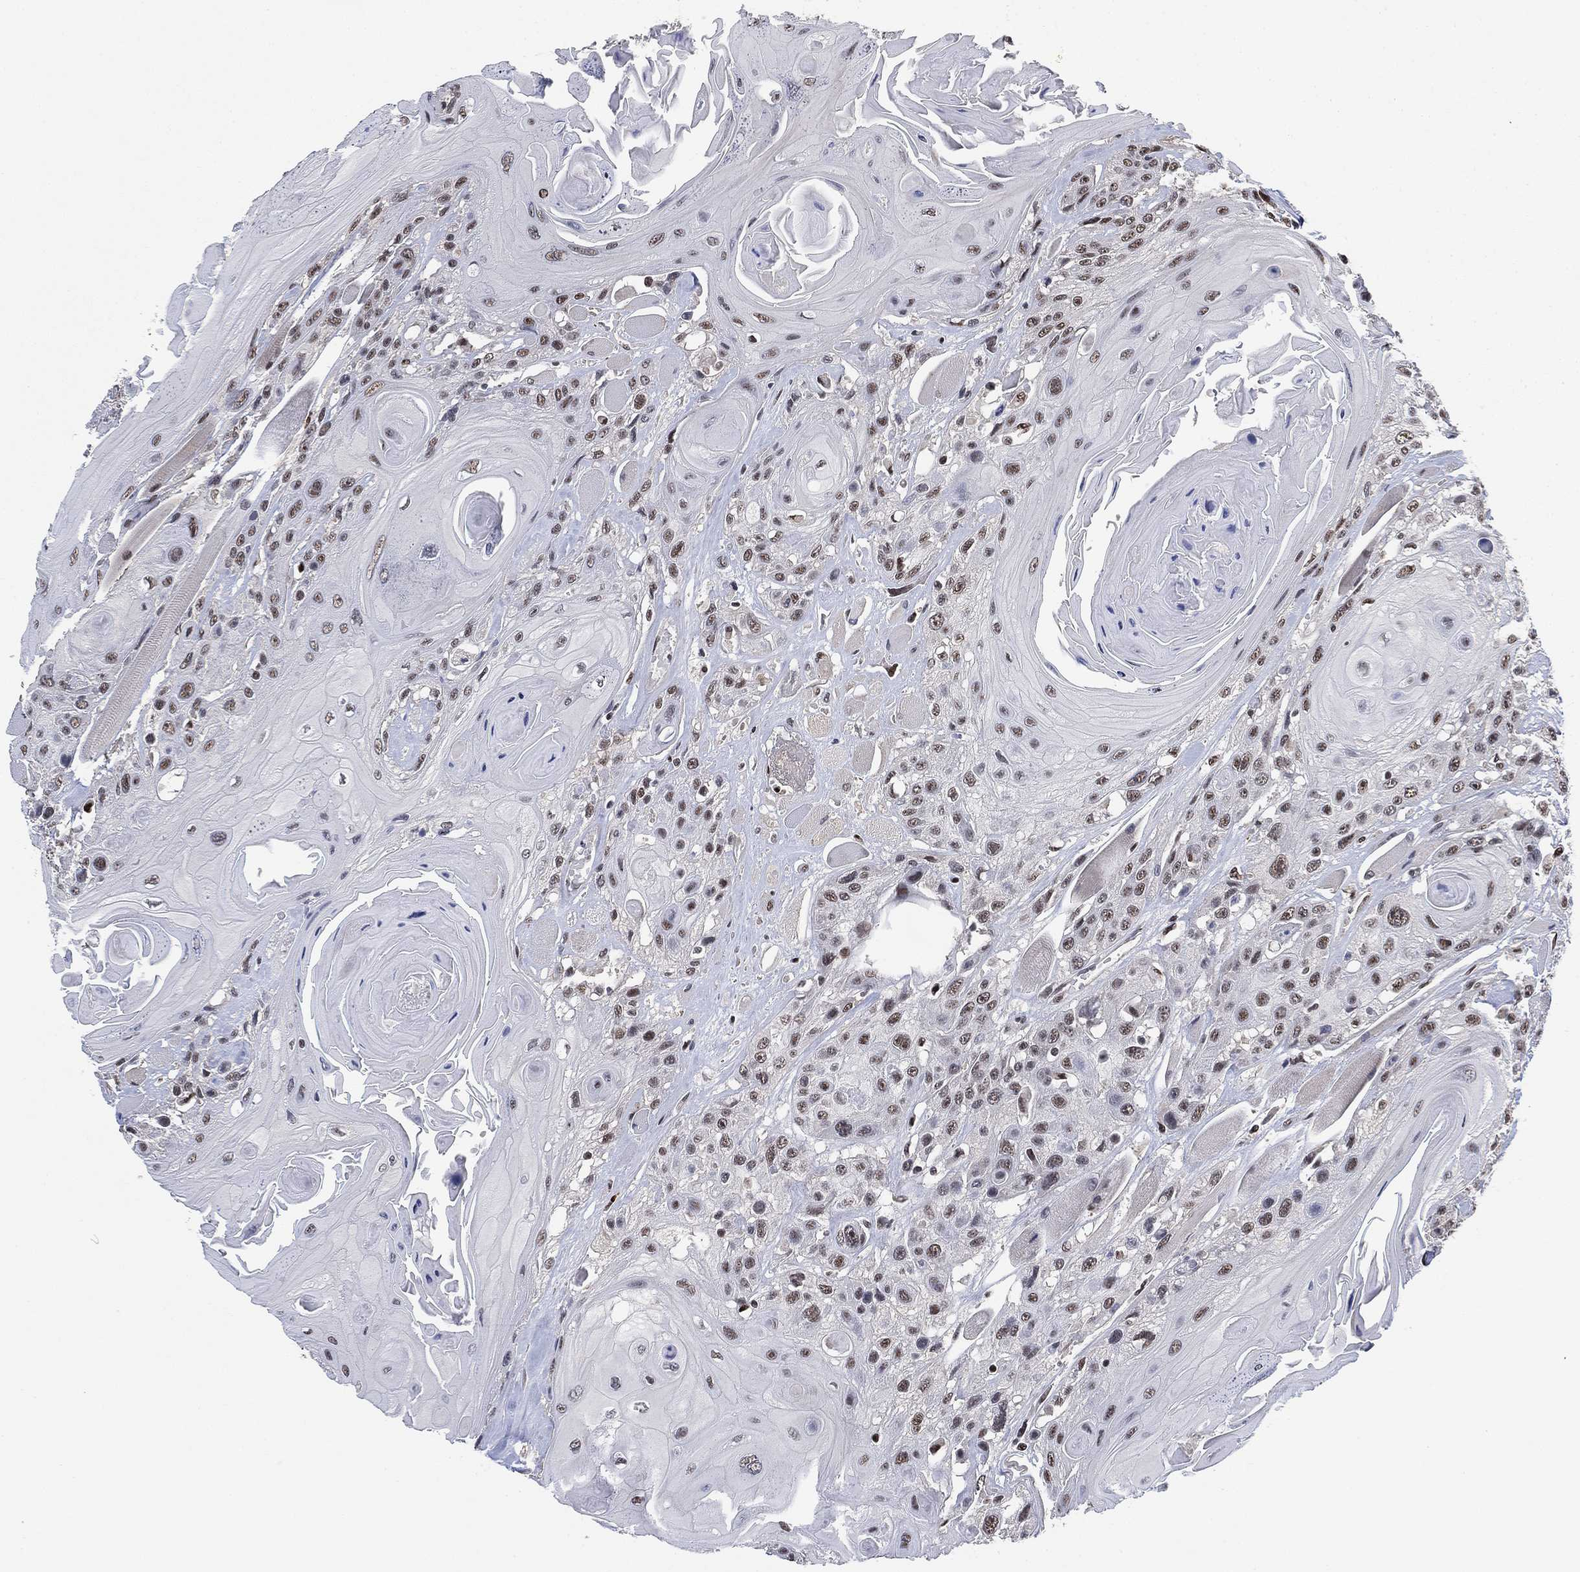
{"staining": {"intensity": "moderate", "quantity": "<25%", "location": "nuclear"}, "tissue": "head and neck cancer", "cell_type": "Tumor cells", "image_type": "cancer", "snomed": [{"axis": "morphology", "description": "Squamous cell carcinoma, NOS"}, {"axis": "topography", "description": "Head-Neck"}], "caption": "Moderate nuclear expression is appreciated in approximately <25% of tumor cells in head and neck cancer (squamous cell carcinoma).", "gene": "ZSCAN30", "patient": {"sex": "female", "age": 59}}